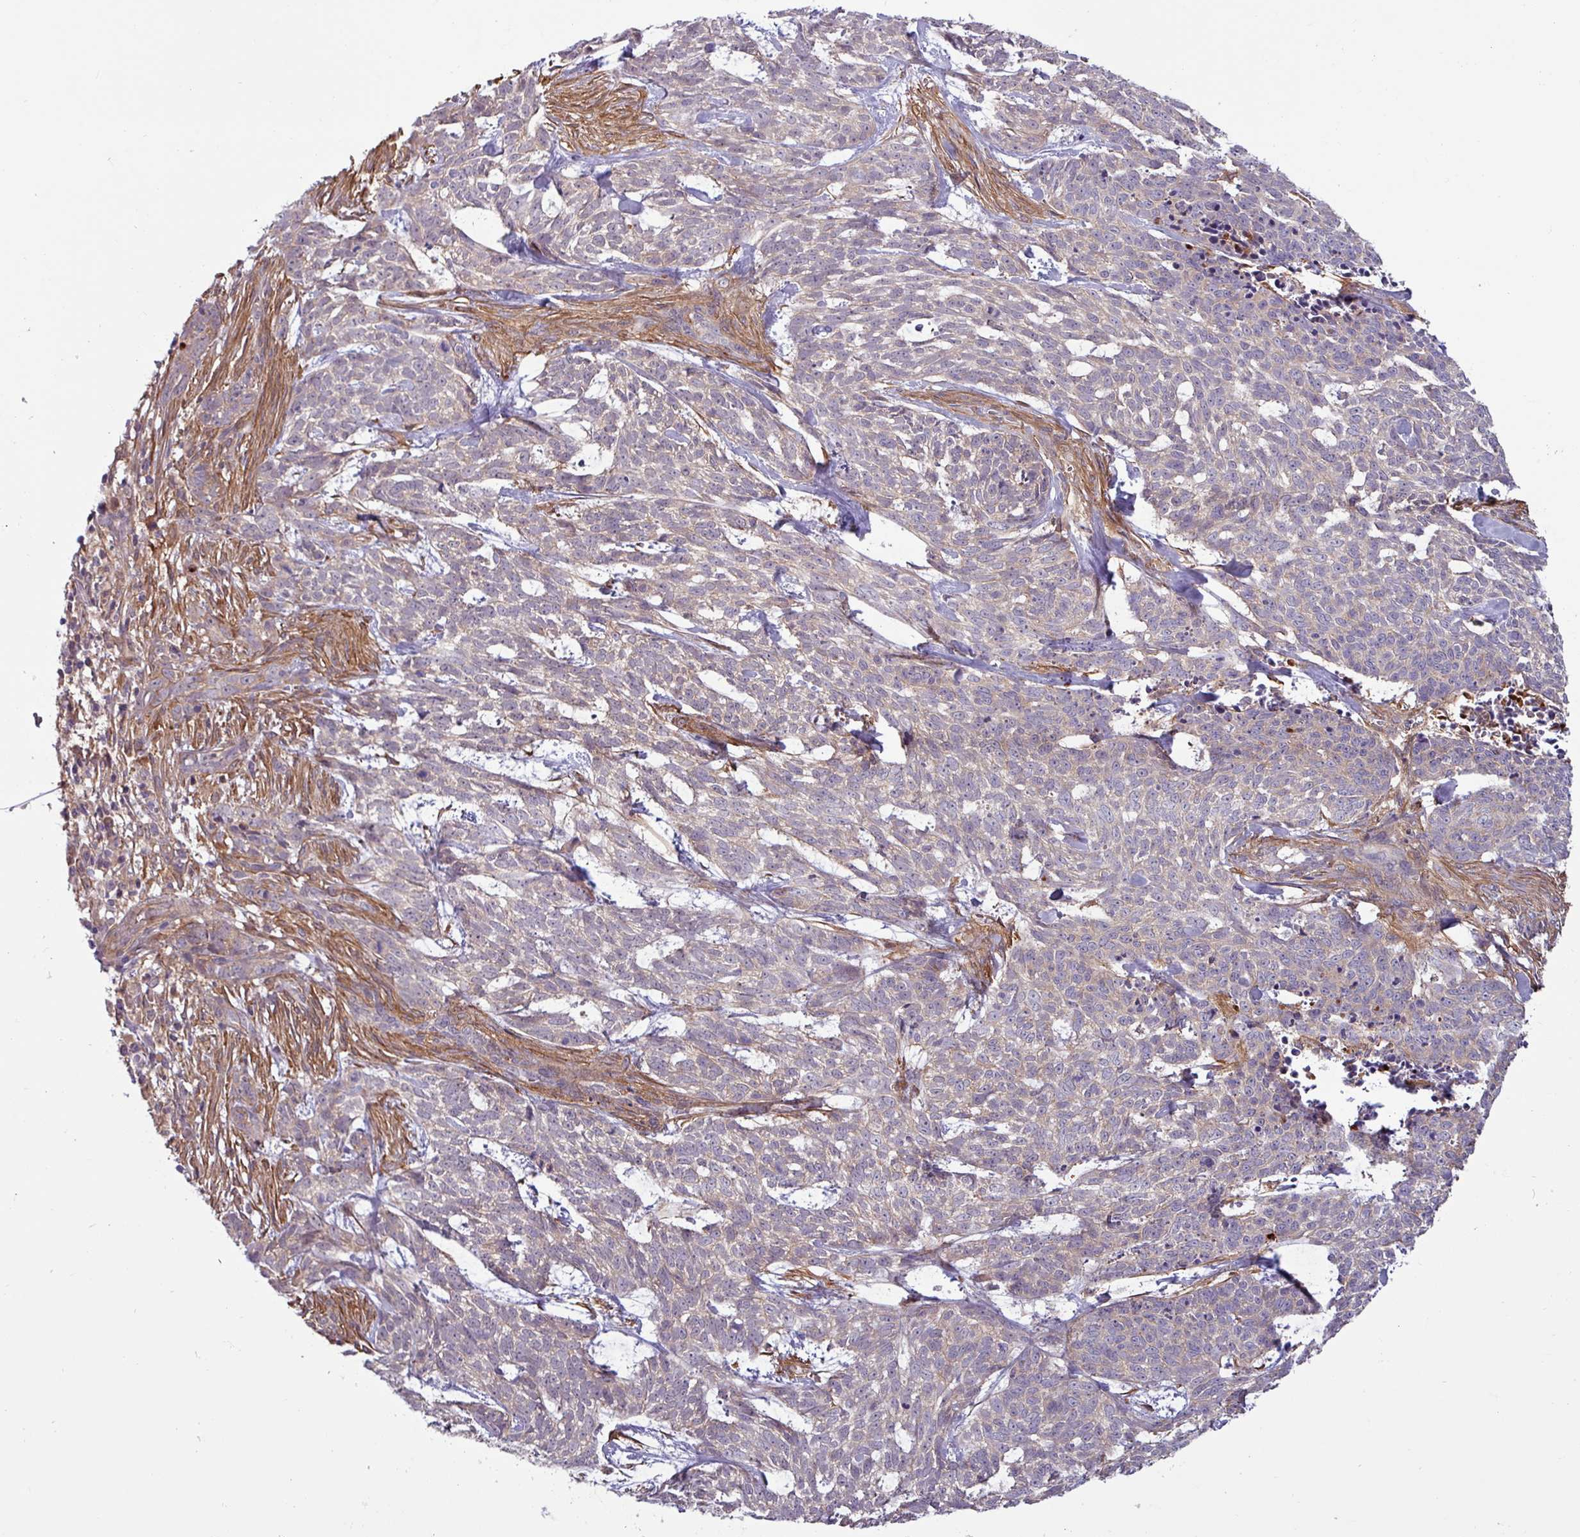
{"staining": {"intensity": "negative", "quantity": "none", "location": "none"}, "tissue": "skin cancer", "cell_type": "Tumor cells", "image_type": "cancer", "snomed": [{"axis": "morphology", "description": "Basal cell carcinoma"}, {"axis": "topography", "description": "Skin"}], "caption": "Basal cell carcinoma (skin) was stained to show a protein in brown. There is no significant staining in tumor cells.", "gene": "PCED1A", "patient": {"sex": "female", "age": 93}}